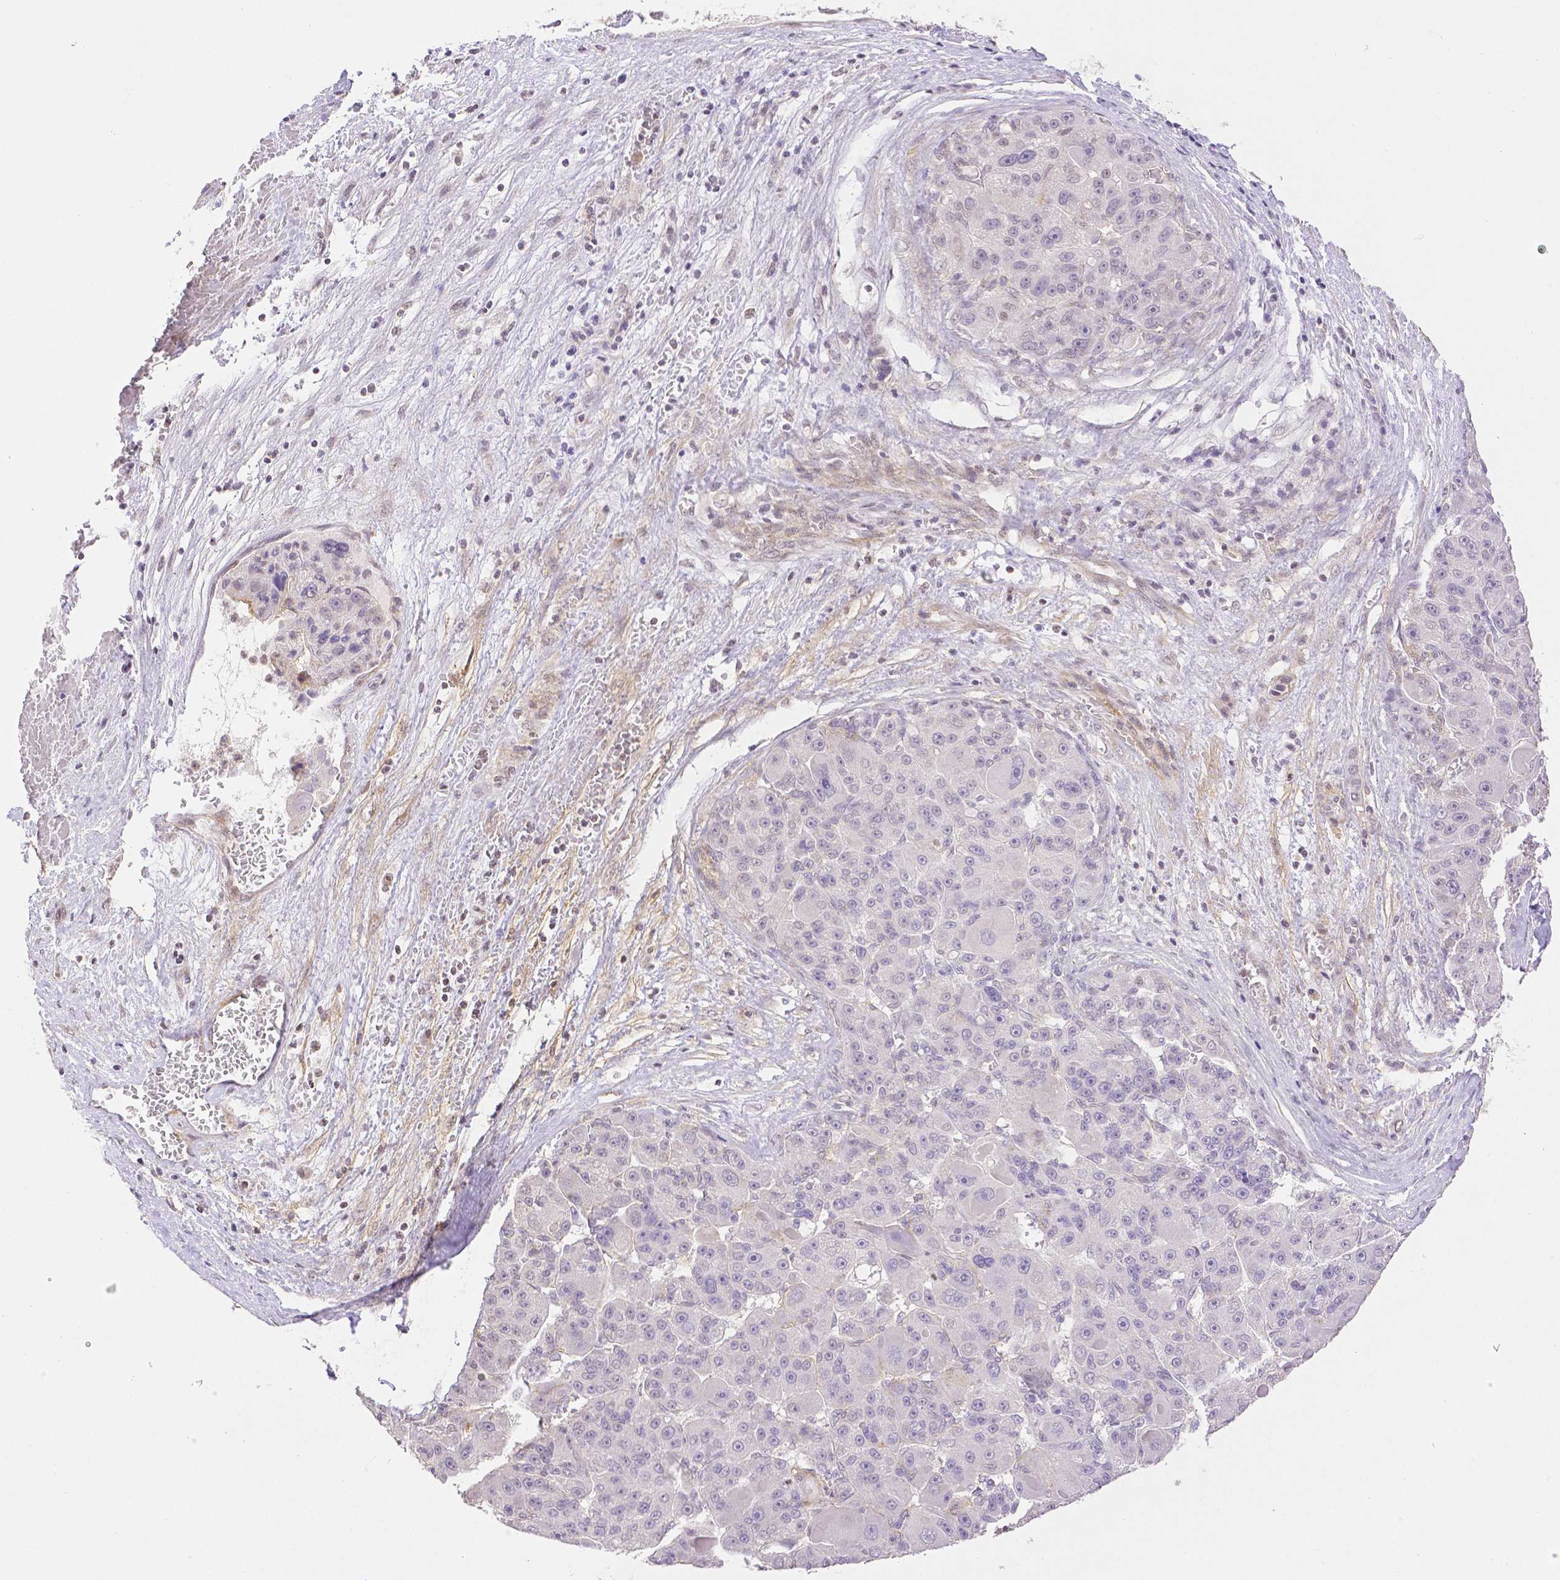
{"staining": {"intensity": "negative", "quantity": "none", "location": "none"}, "tissue": "liver cancer", "cell_type": "Tumor cells", "image_type": "cancer", "snomed": [{"axis": "morphology", "description": "Carcinoma, Hepatocellular, NOS"}, {"axis": "topography", "description": "Liver"}], "caption": "Immunohistochemistry of human liver cancer (hepatocellular carcinoma) shows no positivity in tumor cells.", "gene": "THY1", "patient": {"sex": "male", "age": 76}}